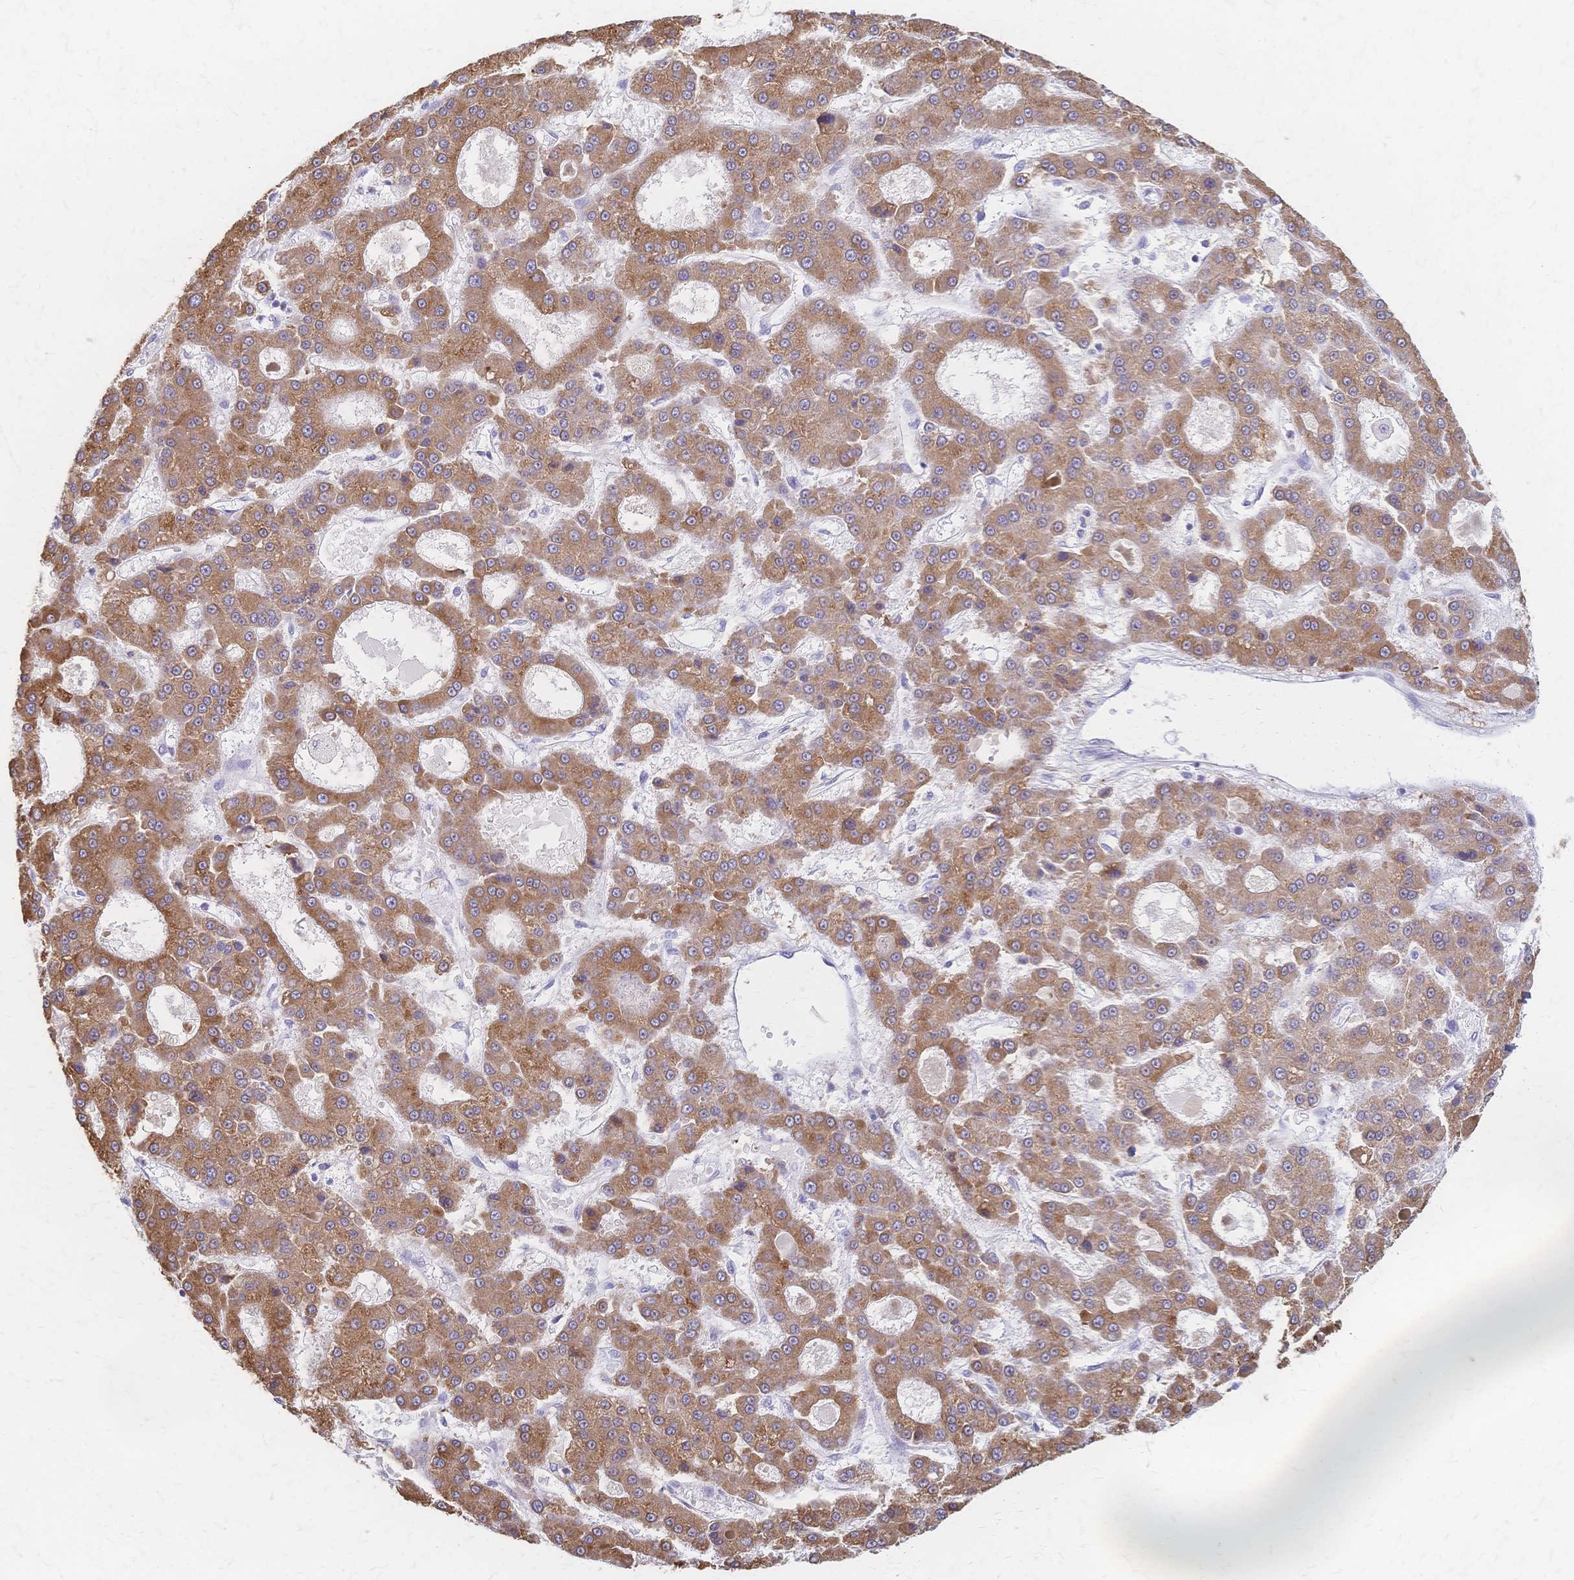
{"staining": {"intensity": "moderate", "quantity": ">75%", "location": "cytoplasmic/membranous"}, "tissue": "liver cancer", "cell_type": "Tumor cells", "image_type": "cancer", "snomed": [{"axis": "morphology", "description": "Carcinoma, Hepatocellular, NOS"}, {"axis": "topography", "description": "Liver"}], "caption": "Liver cancer tissue exhibits moderate cytoplasmic/membranous expression in about >75% of tumor cells, visualized by immunohistochemistry. Ihc stains the protein of interest in brown and the nuclei are stained blue.", "gene": "CYB5A", "patient": {"sex": "male", "age": 70}}